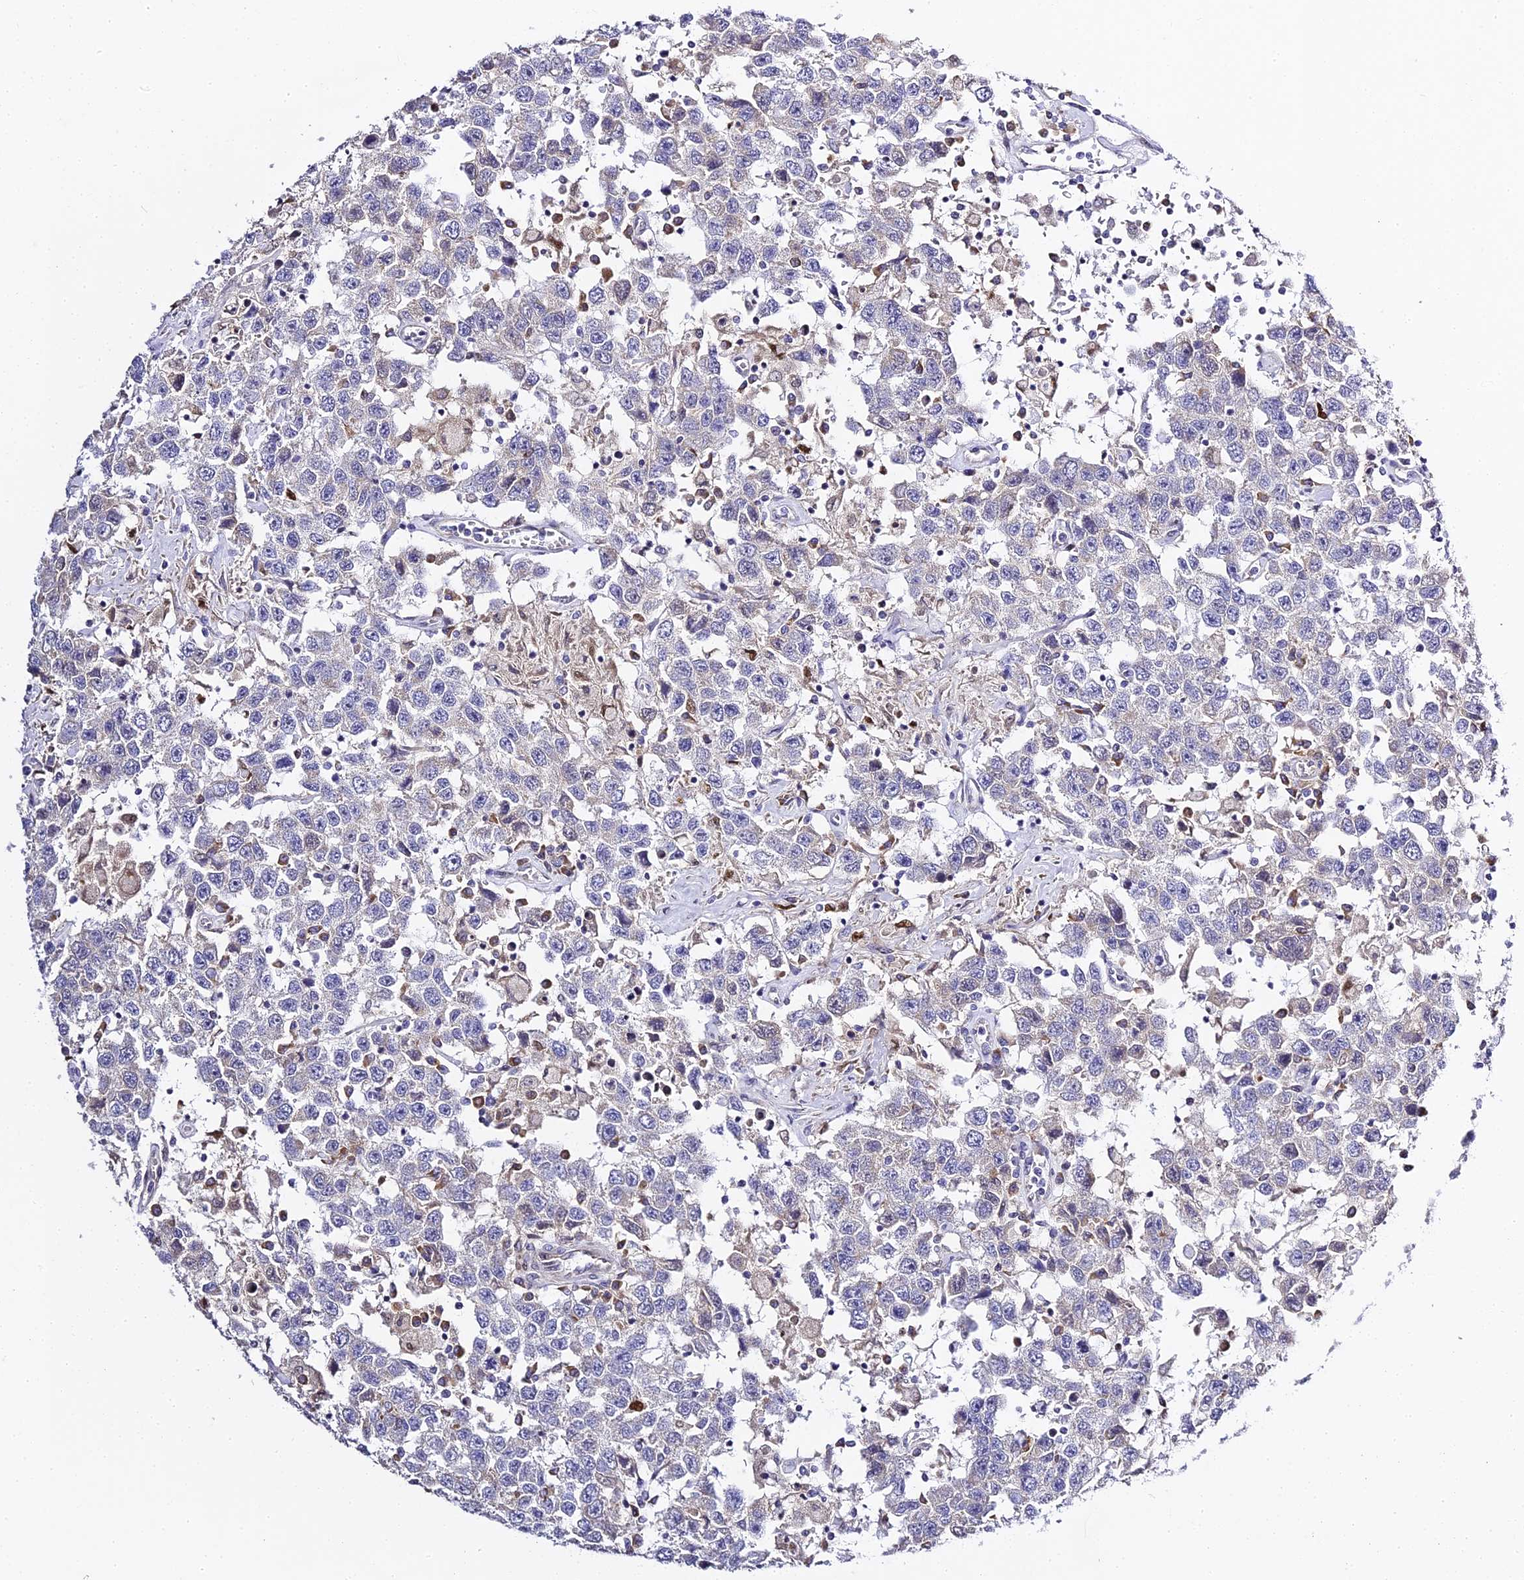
{"staining": {"intensity": "negative", "quantity": "none", "location": "none"}, "tissue": "testis cancer", "cell_type": "Tumor cells", "image_type": "cancer", "snomed": [{"axis": "morphology", "description": "Seminoma, NOS"}, {"axis": "topography", "description": "Testis"}], "caption": "DAB (3,3'-diaminobenzidine) immunohistochemical staining of human testis cancer demonstrates no significant staining in tumor cells. Brightfield microscopy of immunohistochemistry stained with DAB (brown) and hematoxylin (blue), captured at high magnification.", "gene": "SERP1", "patient": {"sex": "male", "age": 41}}